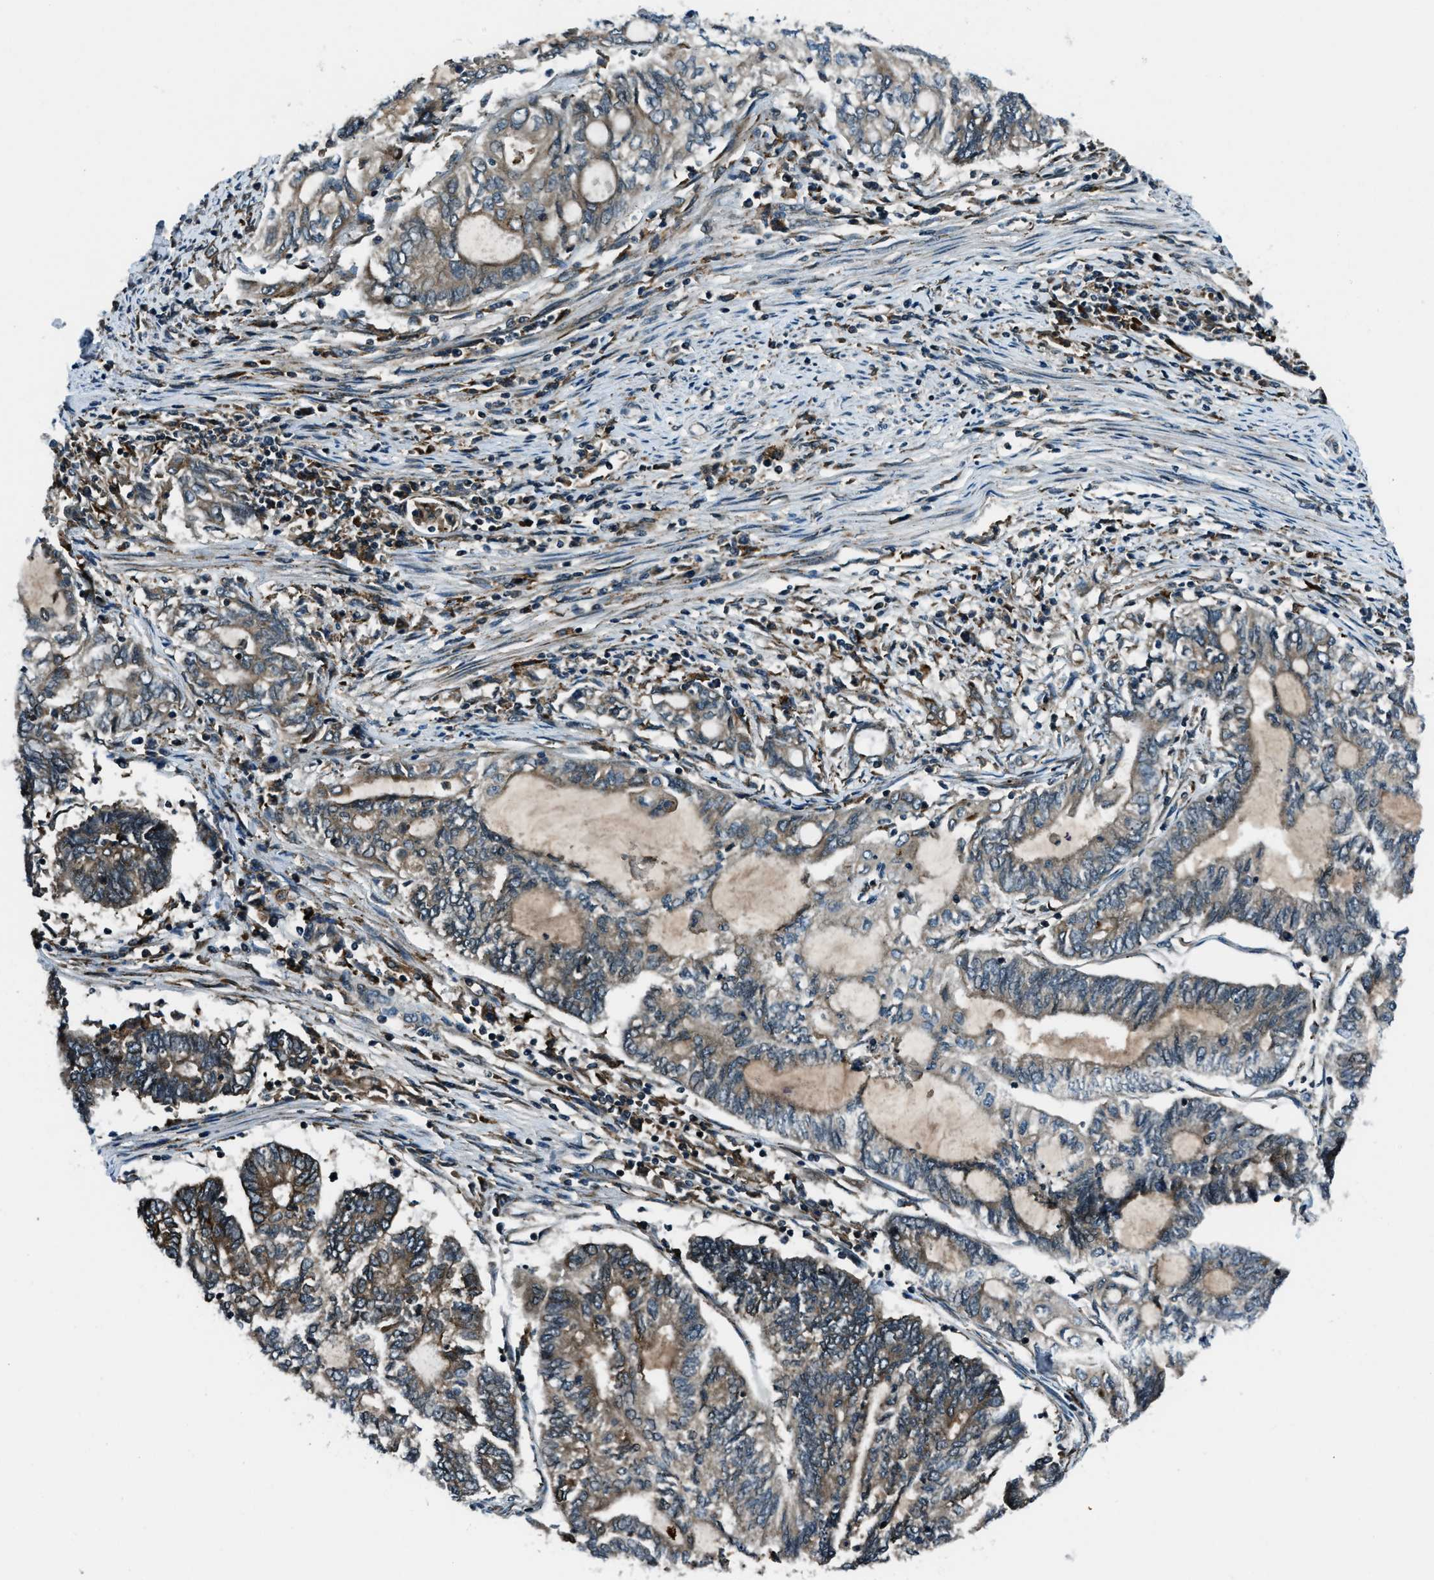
{"staining": {"intensity": "weak", "quantity": "<25%", "location": "cytoplasmic/membranous"}, "tissue": "endometrial cancer", "cell_type": "Tumor cells", "image_type": "cancer", "snomed": [{"axis": "morphology", "description": "Adenocarcinoma, NOS"}, {"axis": "topography", "description": "Uterus"}, {"axis": "topography", "description": "Endometrium"}], "caption": "A high-resolution micrograph shows immunohistochemistry staining of endometrial cancer, which exhibits no significant expression in tumor cells.", "gene": "ACTL9", "patient": {"sex": "female", "age": 70}}